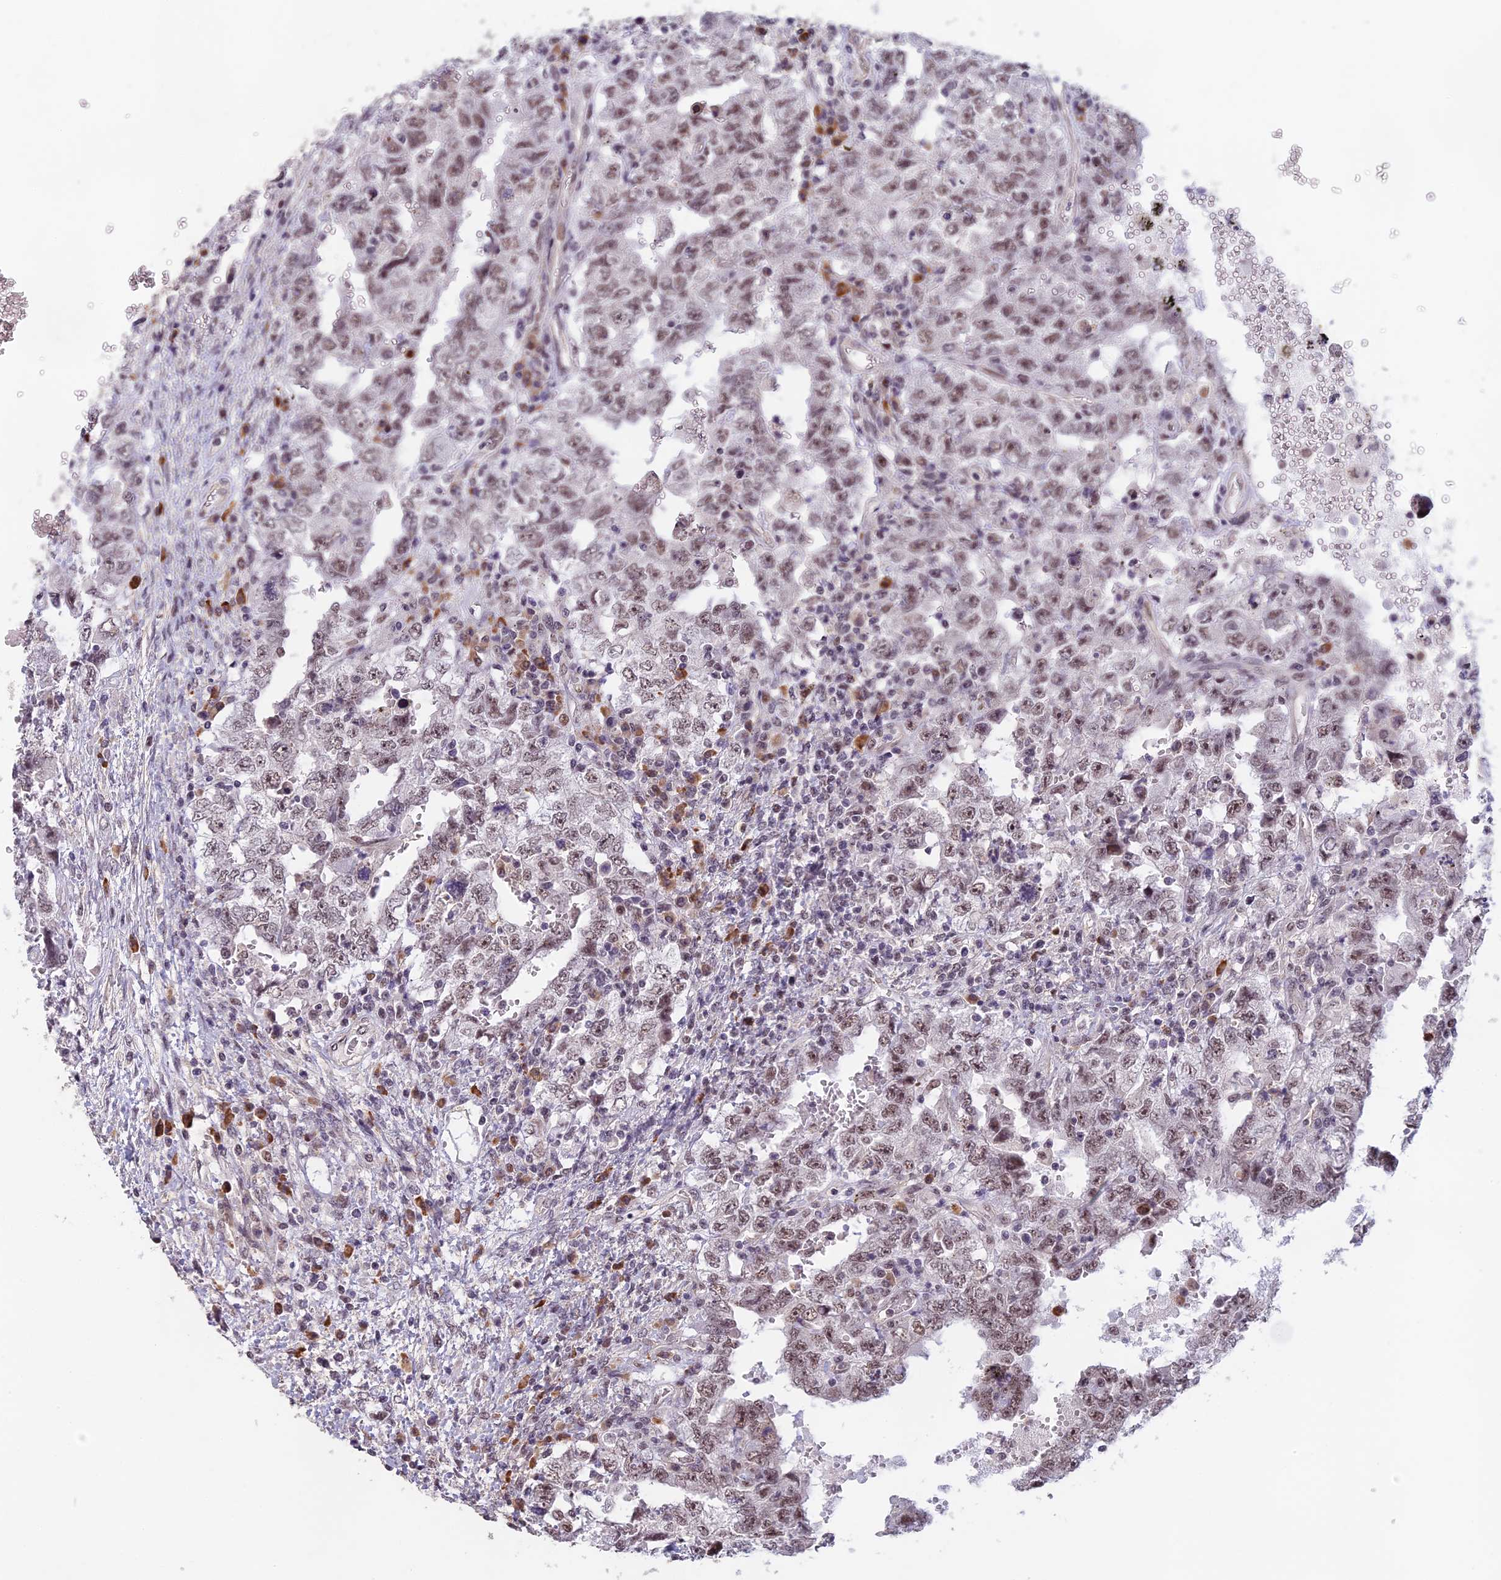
{"staining": {"intensity": "weak", "quantity": ">75%", "location": "nuclear"}, "tissue": "testis cancer", "cell_type": "Tumor cells", "image_type": "cancer", "snomed": [{"axis": "morphology", "description": "Carcinoma, Embryonal, NOS"}, {"axis": "topography", "description": "Testis"}], "caption": "This is a histology image of IHC staining of testis cancer (embryonal carcinoma), which shows weak staining in the nuclear of tumor cells.", "gene": "MORF4L1", "patient": {"sex": "male", "age": 26}}